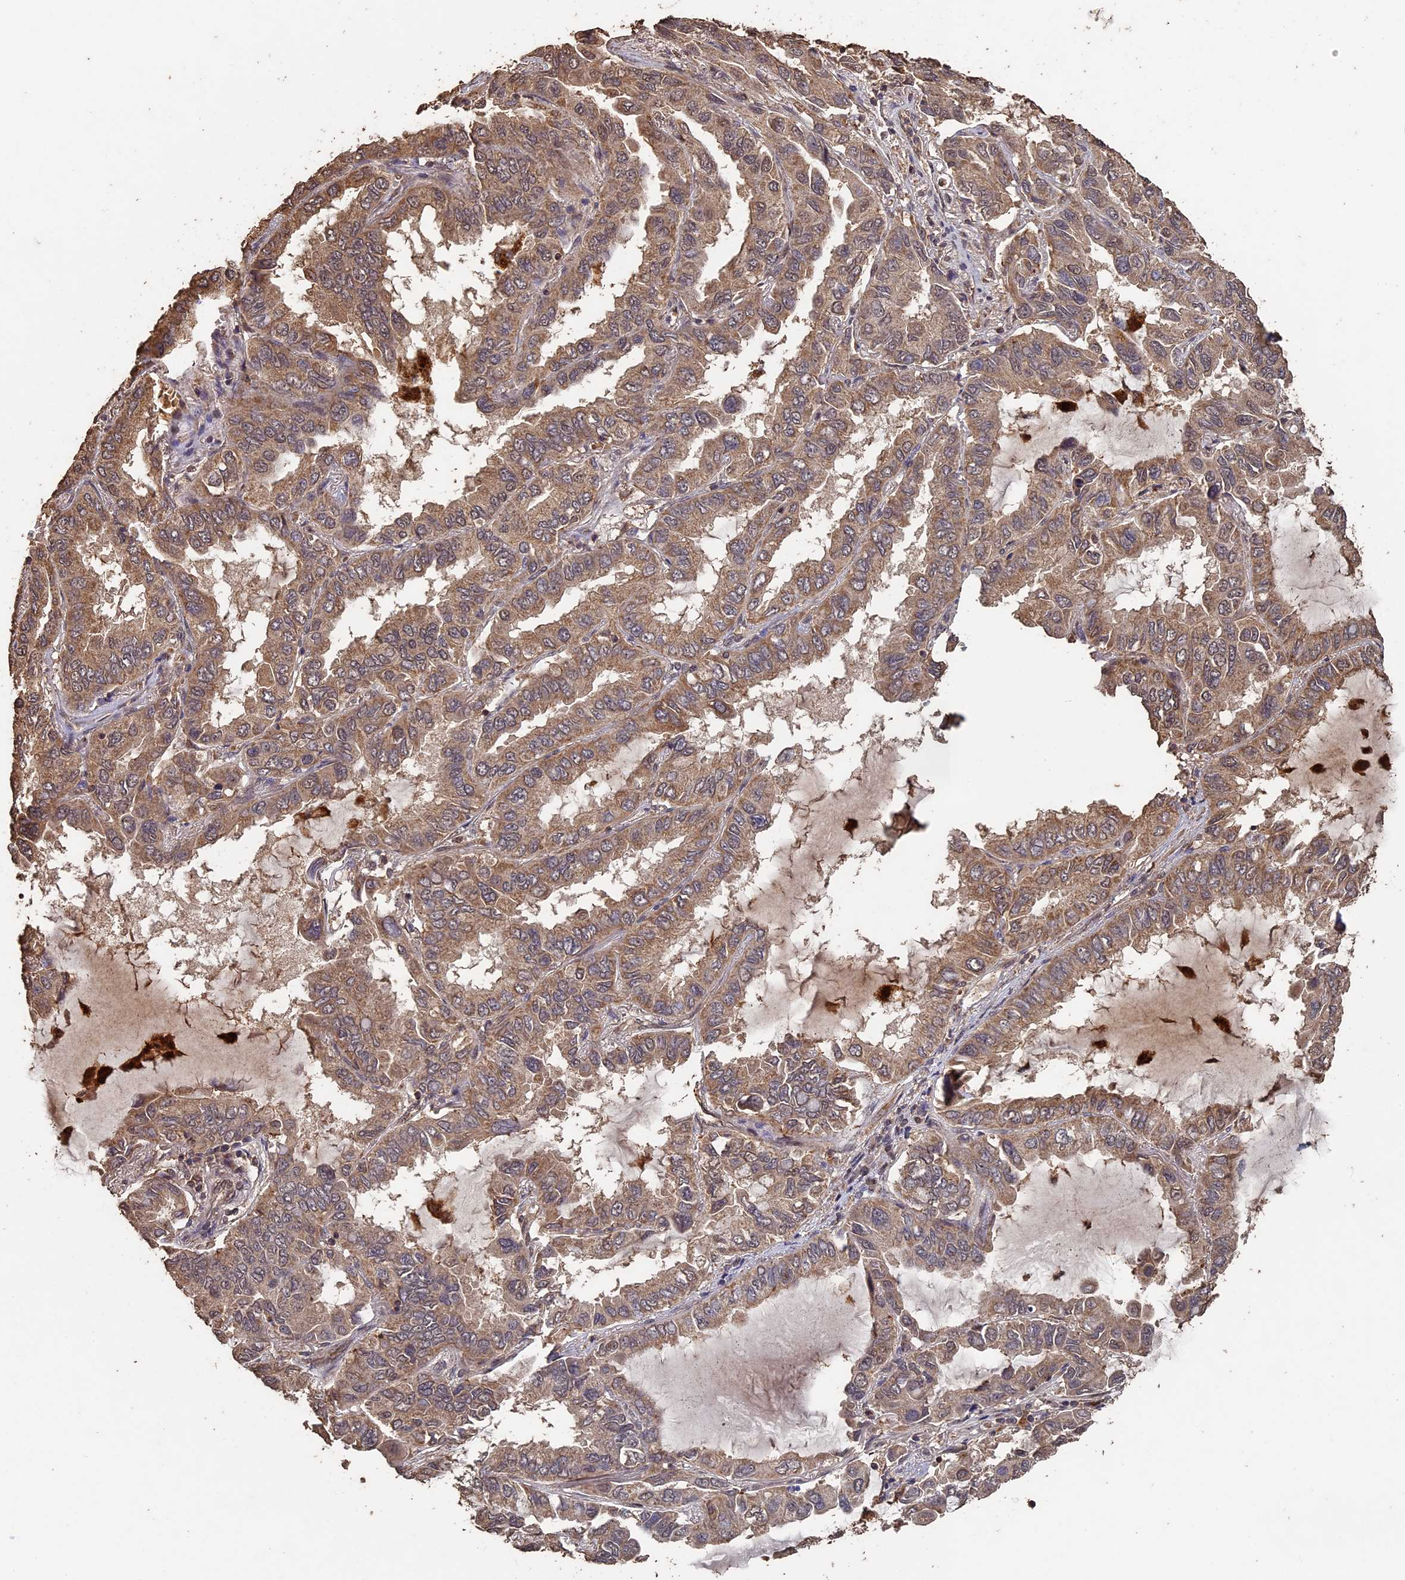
{"staining": {"intensity": "moderate", "quantity": ">75%", "location": "cytoplasmic/membranous"}, "tissue": "lung cancer", "cell_type": "Tumor cells", "image_type": "cancer", "snomed": [{"axis": "morphology", "description": "Adenocarcinoma, NOS"}, {"axis": "topography", "description": "Lung"}], "caption": "This photomicrograph shows immunohistochemistry (IHC) staining of lung adenocarcinoma, with medium moderate cytoplasmic/membranous expression in approximately >75% of tumor cells.", "gene": "HUNK", "patient": {"sex": "male", "age": 64}}